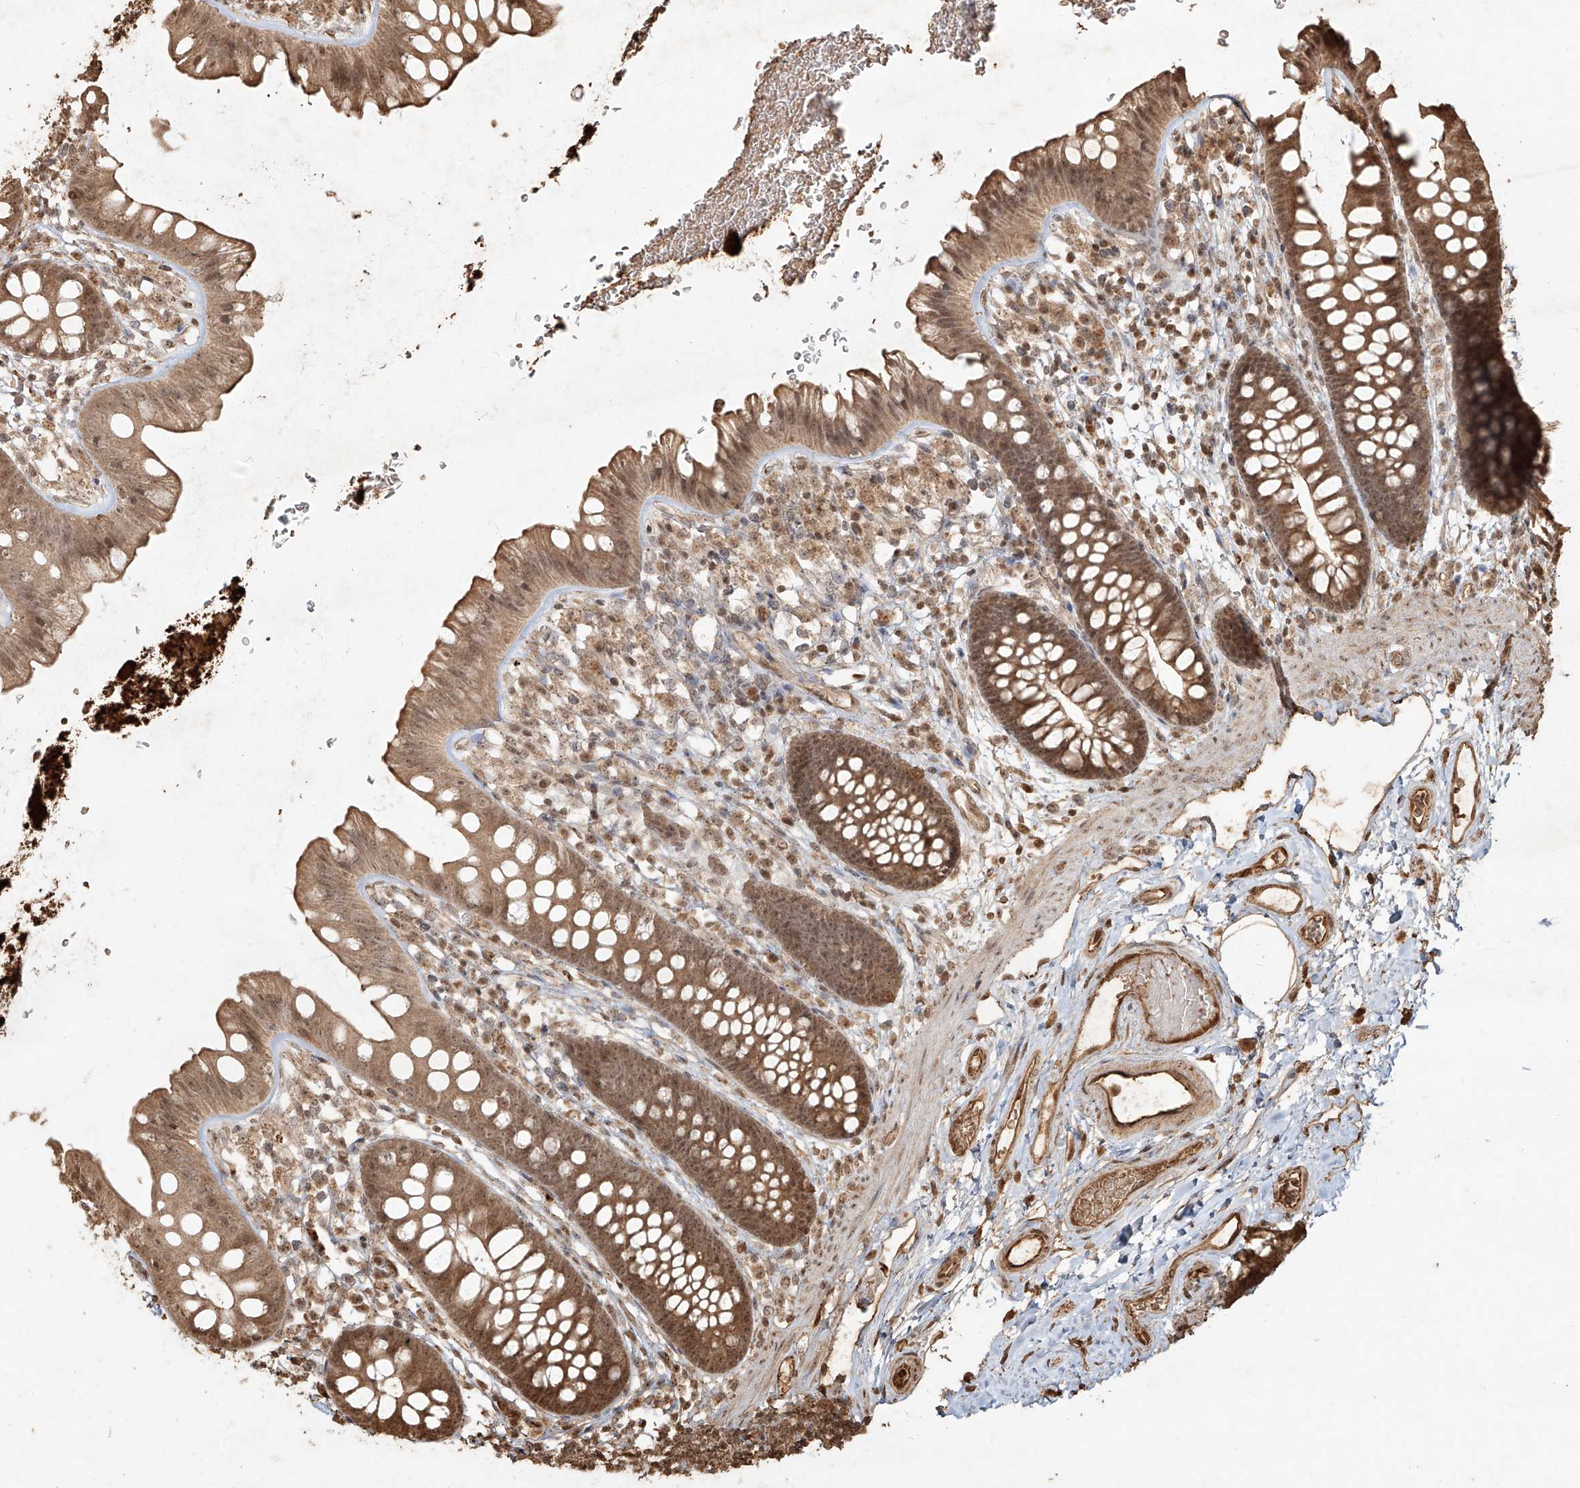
{"staining": {"intensity": "moderate", "quantity": ">75%", "location": "cytoplasmic/membranous"}, "tissue": "colon", "cell_type": "Endothelial cells", "image_type": "normal", "snomed": [{"axis": "morphology", "description": "Normal tissue, NOS"}, {"axis": "topography", "description": "Colon"}], "caption": "Endothelial cells reveal medium levels of moderate cytoplasmic/membranous expression in about >75% of cells in normal colon.", "gene": "UBE2K", "patient": {"sex": "female", "age": 62}}